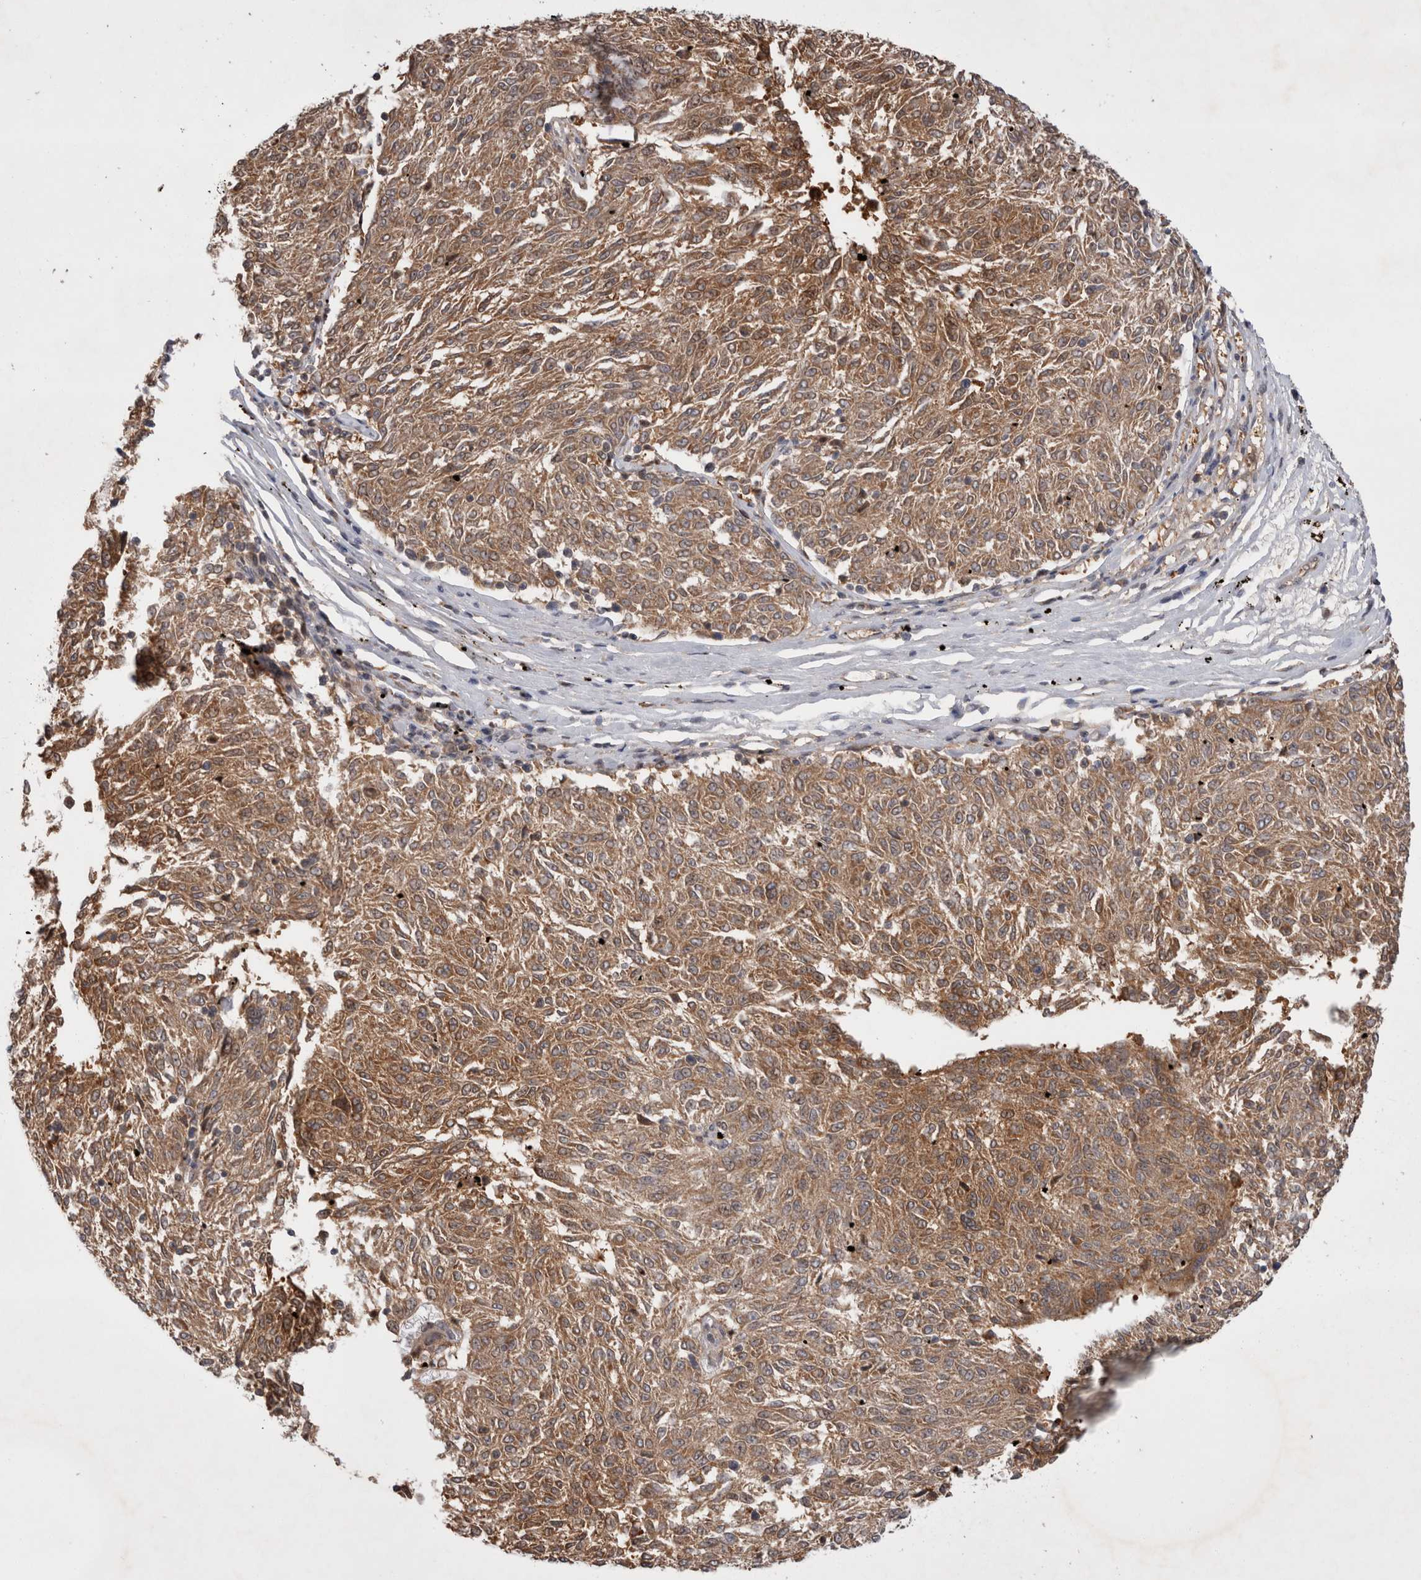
{"staining": {"intensity": "moderate", "quantity": ">75%", "location": "cytoplasmic/membranous"}, "tissue": "melanoma", "cell_type": "Tumor cells", "image_type": "cancer", "snomed": [{"axis": "morphology", "description": "Malignant melanoma, NOS"}, {"axis": "topography", "description": "Skin"}], "caption": "This is a histology image of IHC staining of melanoma, which shows moderate positivity in the cytoplasmic/membranous of tumor cells.", "gene": "MRPL37", "patient": {"sex": "female", "age": 72}}